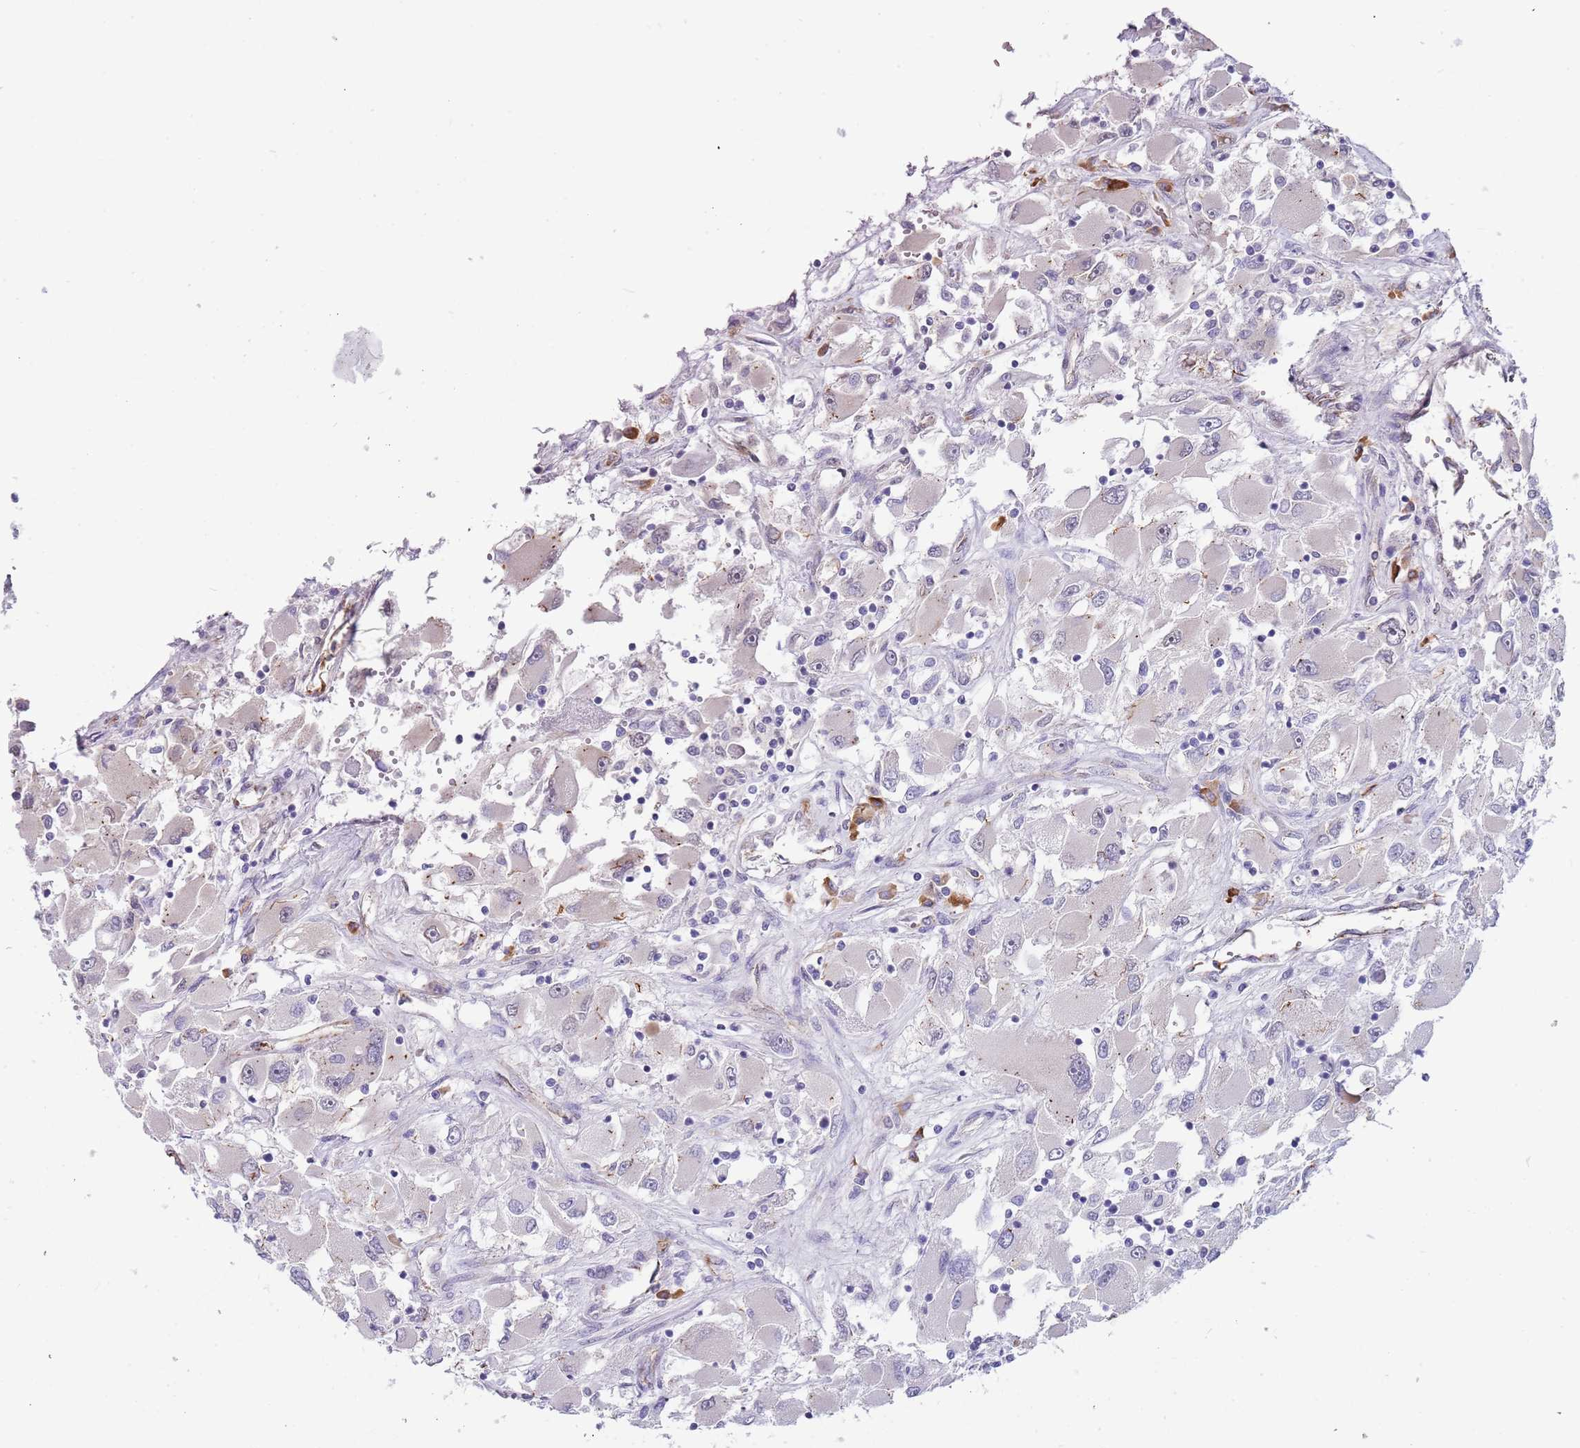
{"staining": {"intensity": "negative", "quantity": "none", "location": "none"}, "tissue": "renal cancer", "cell_type": "Tumor cells", "image_type": "cancer", "snomed": [{"axis": "morphology", "description": "Adenocarcinoma, NOS"}, {"axis": "topography", "description": "Kidney"}], "caption": "Adenocarcinoma (renal) was stained to show a protein in brown. There is no significant staining in tumor cells. Nuclei are stained in blue.", "gene": "TNRC6C", "patient": {"sex": "female", "age": 52}}